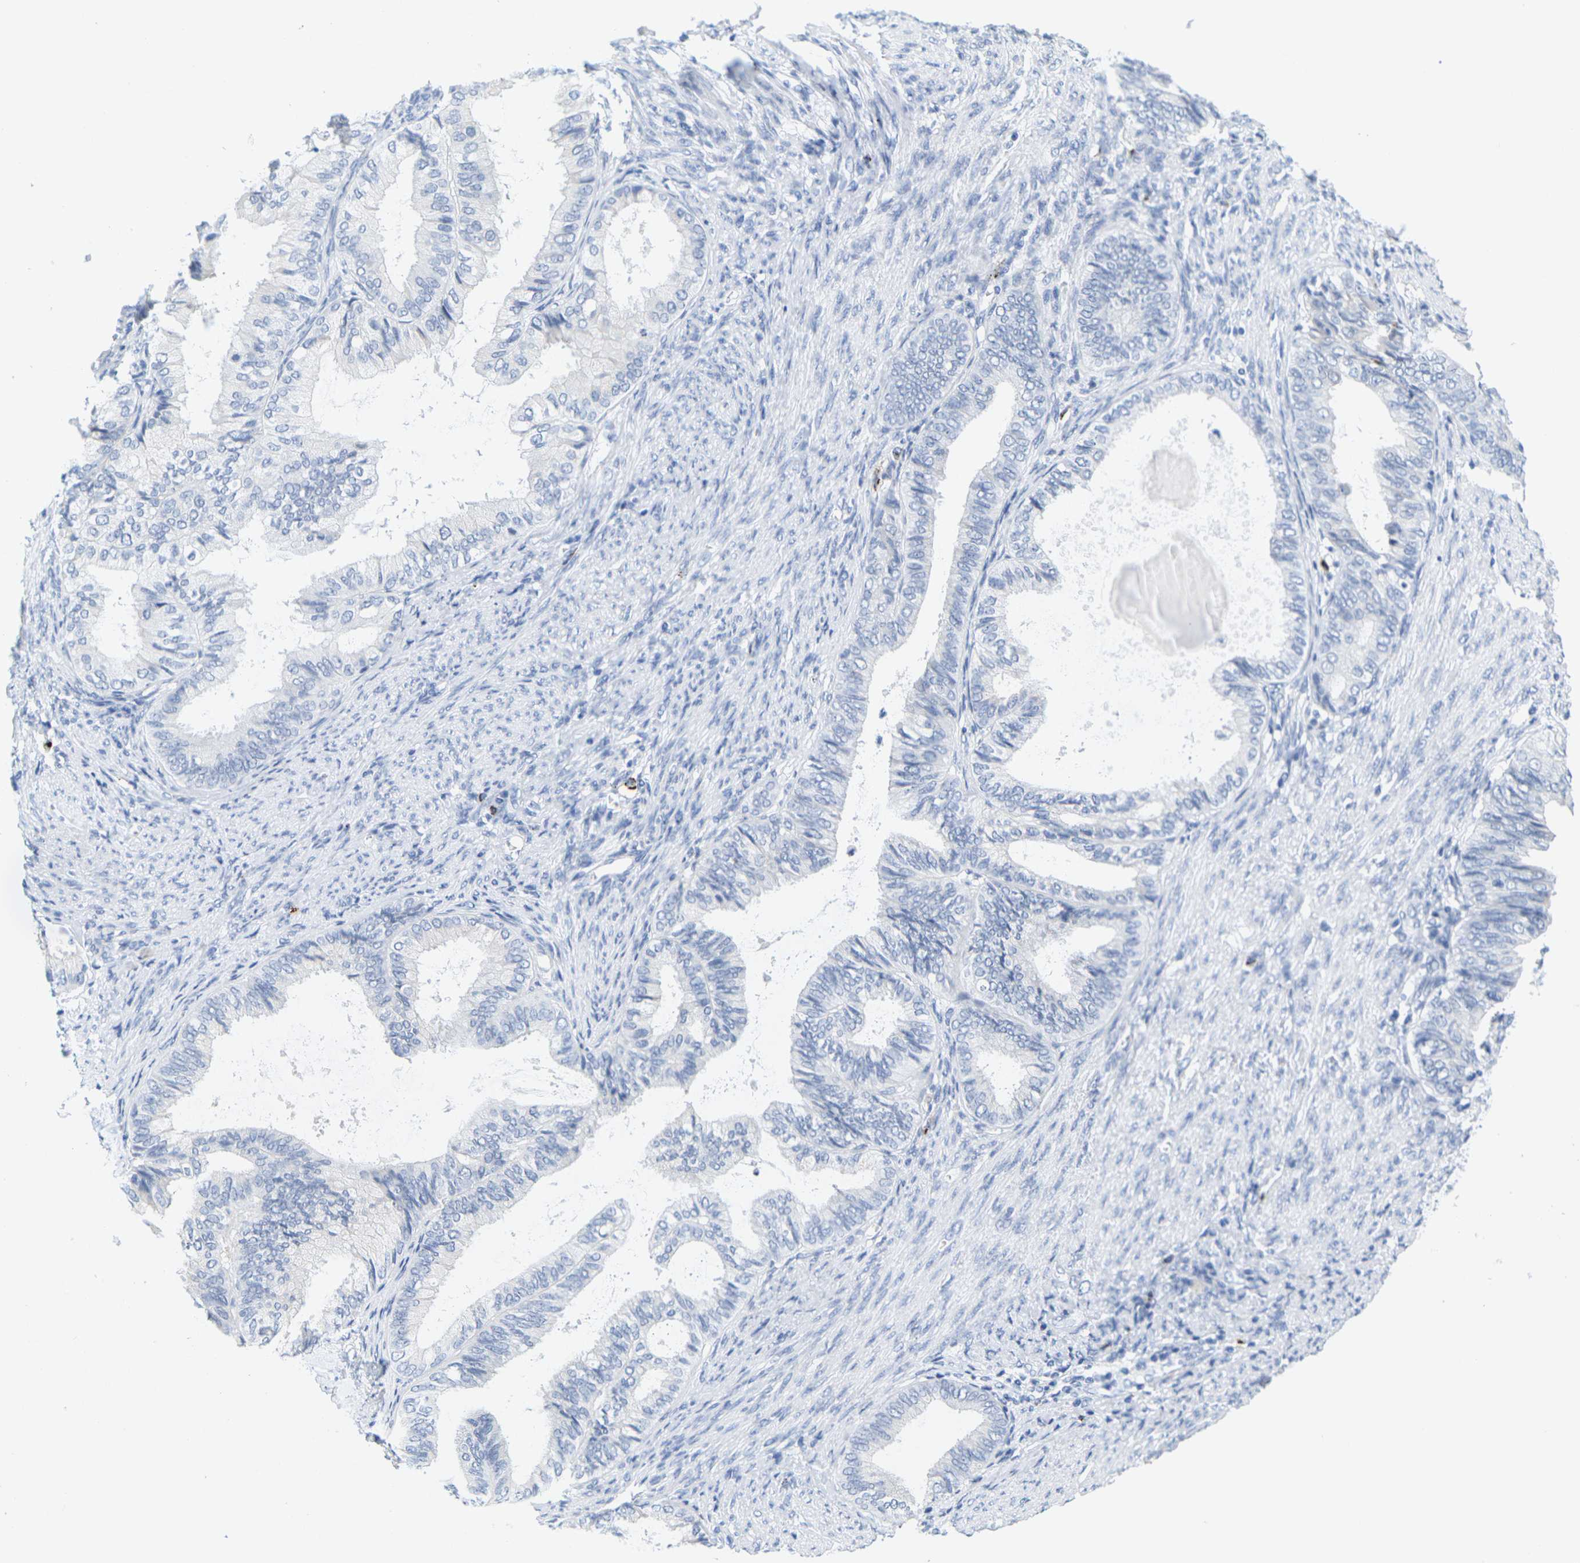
{"staining": {"intensity": "negative", "quantity": "none", "location": "none"}, "tissue": "endometrial cancer", "cell_type": "Tumor cells", "image_type": "cancer", "snomed": [{"axis": "morphology", "description": "Adenocarcinoma, NOS"}, {"axis": "topography", "description": "Endometrium"}], "caption": "This is an immunohistochemistry (IHC) image of human endometrial cancer (adenocarcinoma). There is no staining in tumor cells.", "gene": "HLA-DOB", "patient": {"sex": "female", "age": 86}}